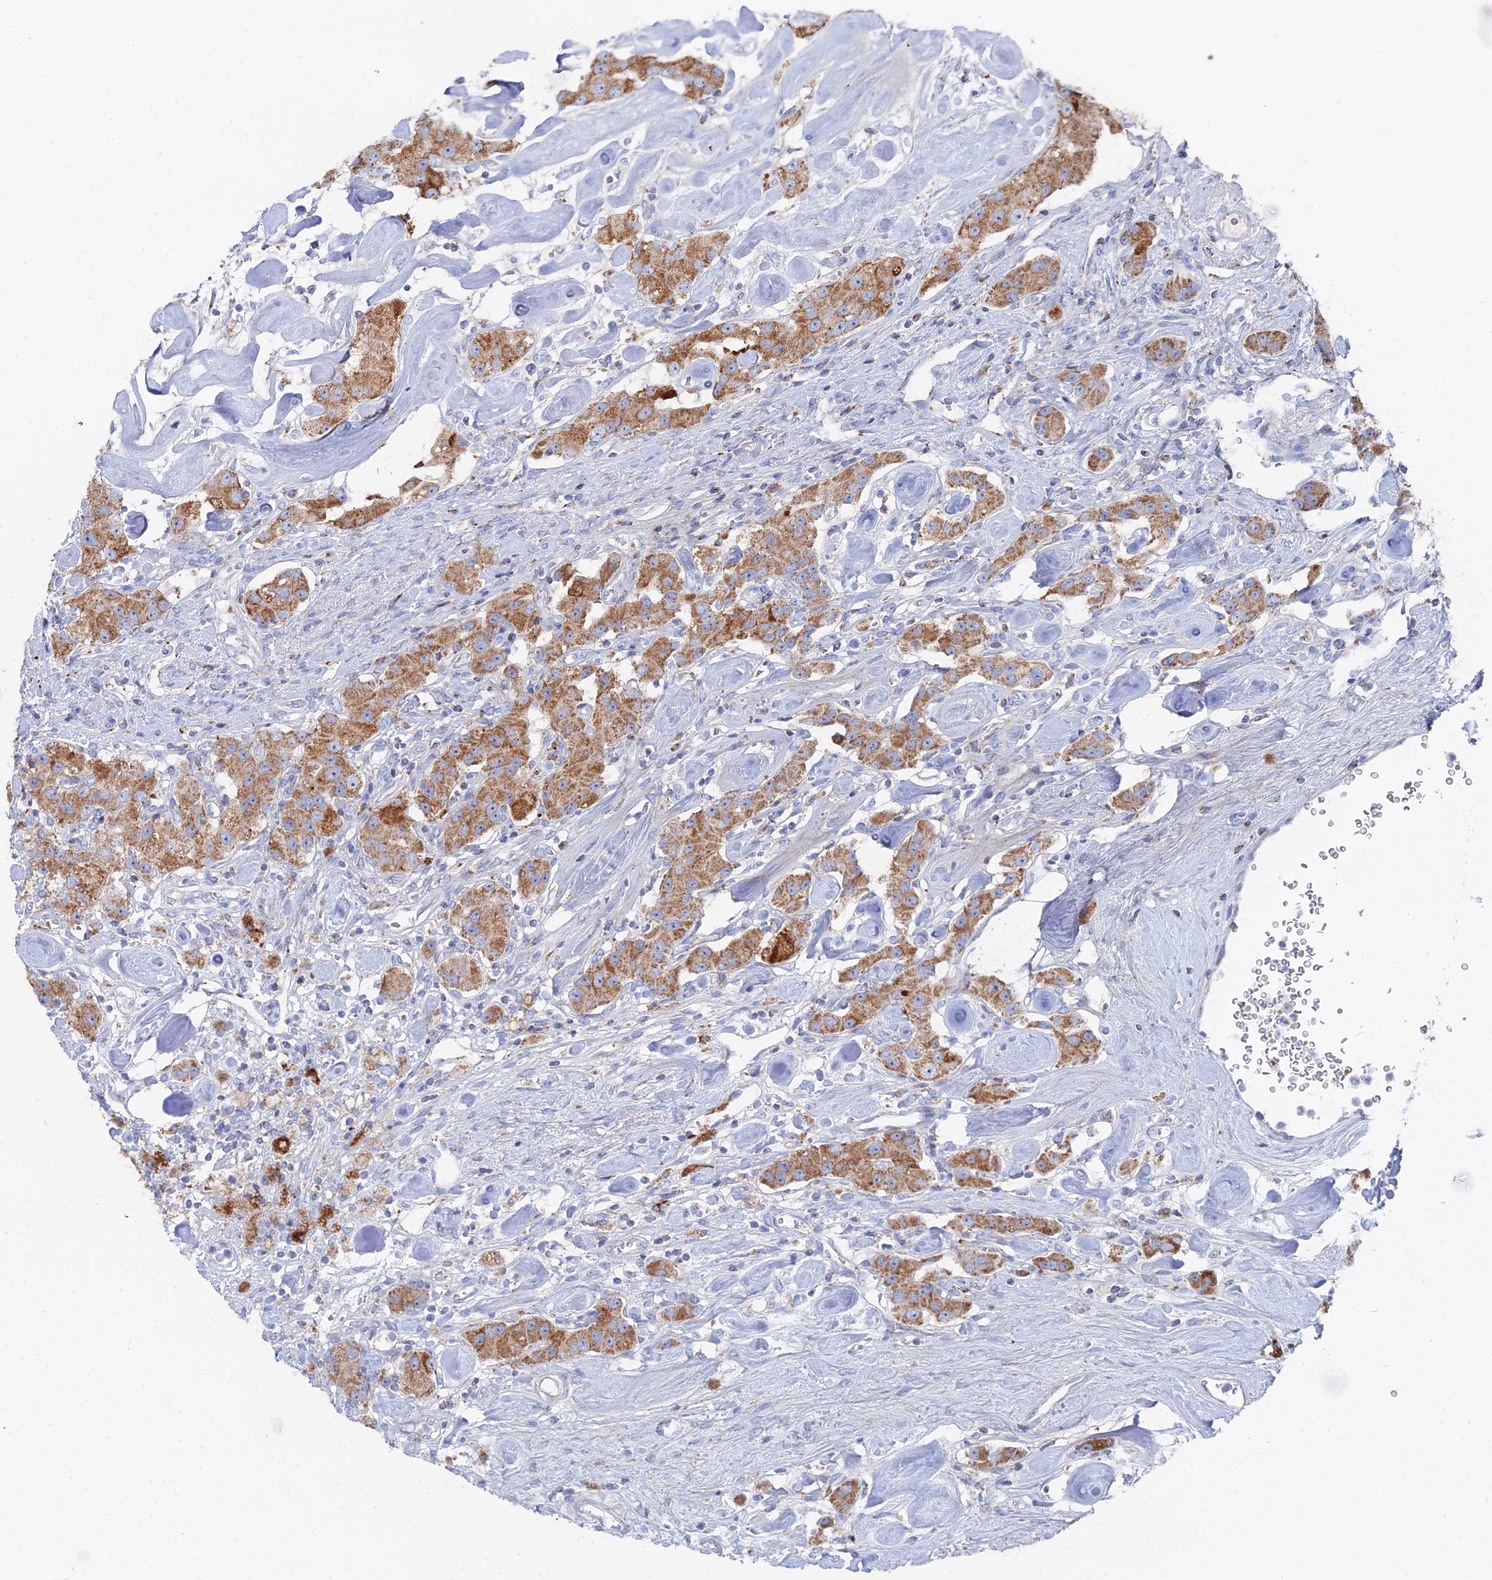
{"staining": {"intensity": "moderate", "quantity": ">75%", "location": "cytoplasmic/membranous"}, "tissue": "carcinoid", "cell_type": "Tumor cells", "image_type": "cancer", "snomed": [{"axis": "morphology", "description": "Carcinoid, malignant, NOS"}, {"axis": "topography", "description": "Pancreas"}], "caption": "A brown stain labels moderate cytoplasmic/membranous positivity of a protein in human malignant carcinoid tumor cells. (Stains: DAB (3,3'-diaminobenzidine) in brown, nuclei in blue, Microscopy: brightfield microscopy at high magnification).", "gene": "MPC1", "patient": {"sex": "male", "age": 41}}